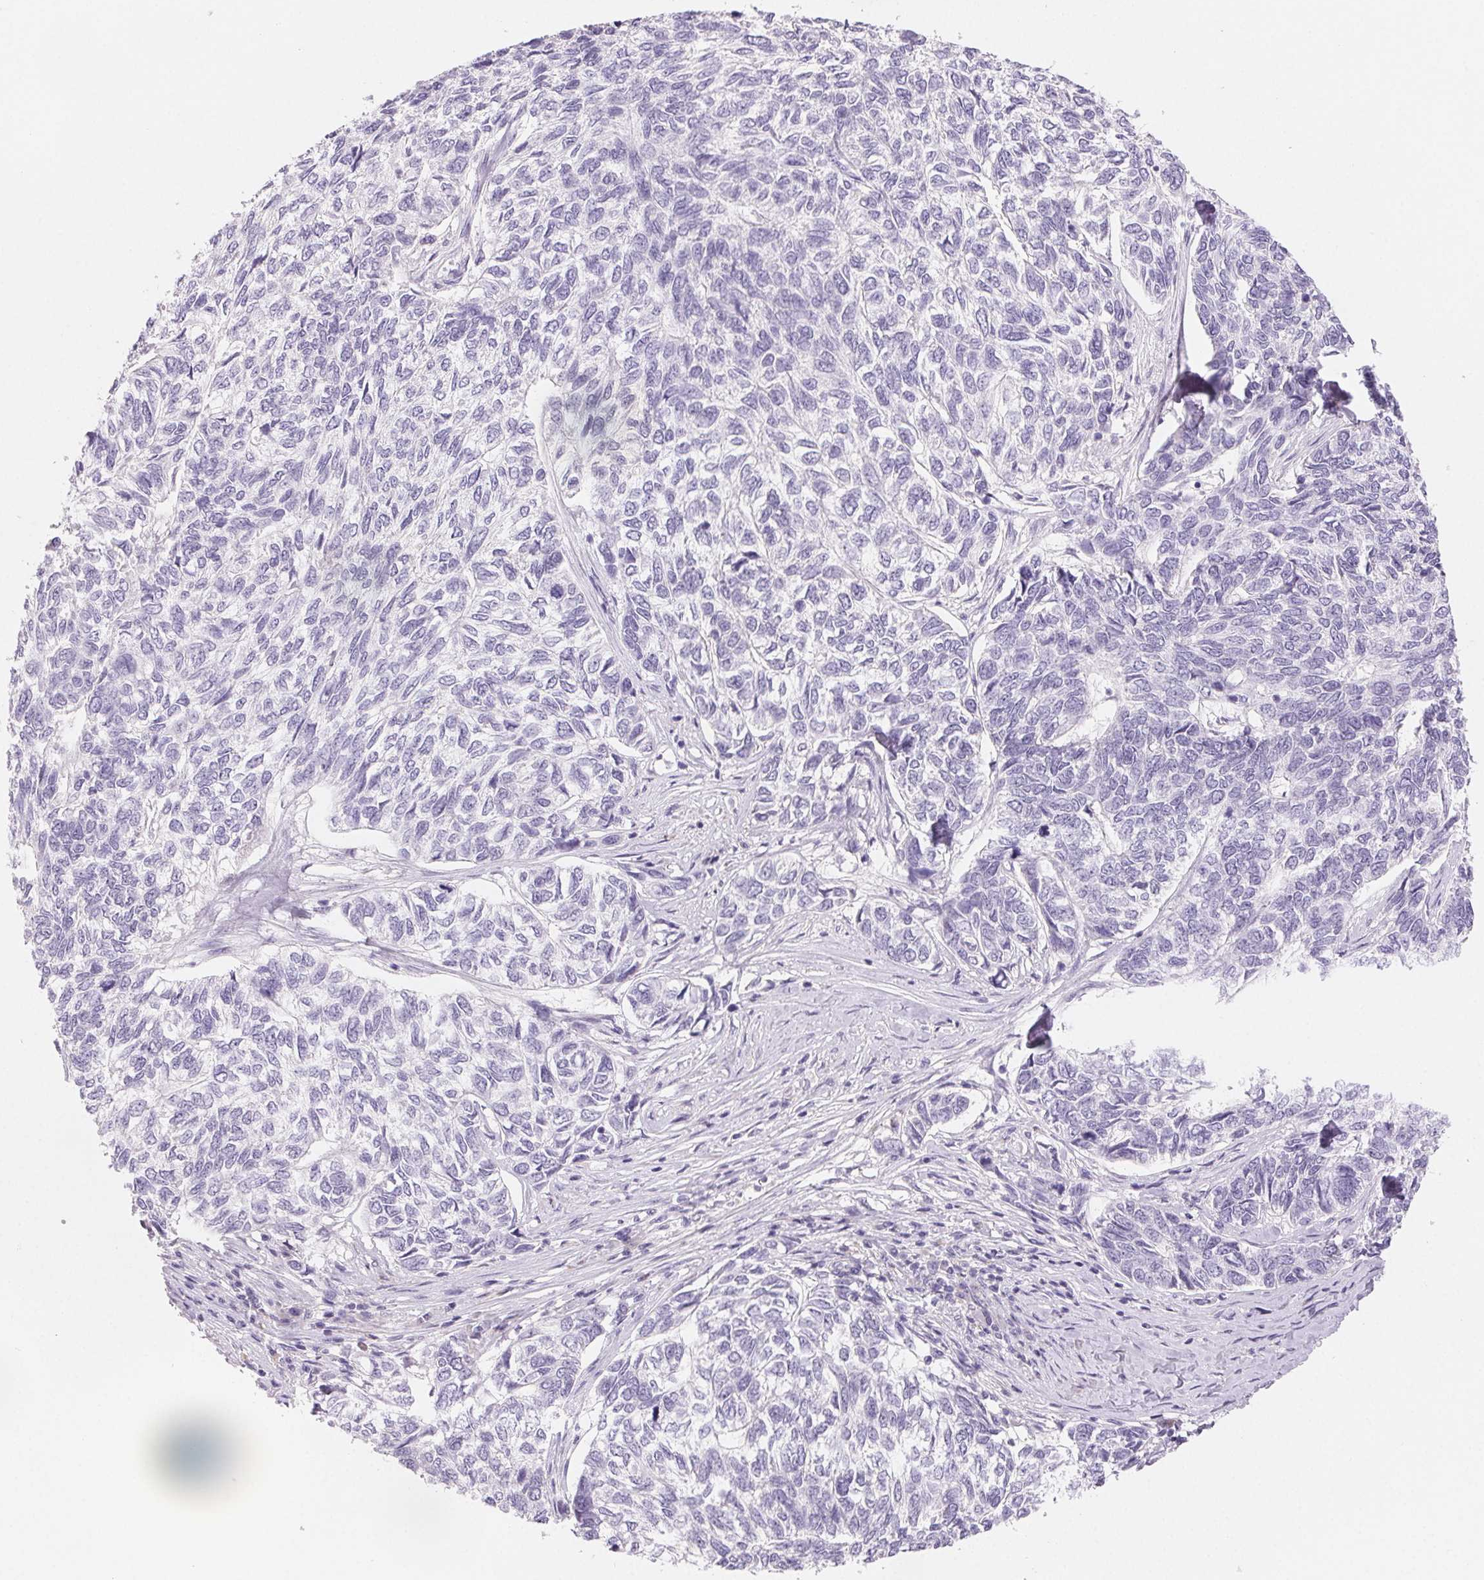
{"staining": {"intensity": "negative", "quantity": "none", "location": "none"}, "tissue": "skin cancer", "cell_type": "Tumor cells", "image_type": "cancer", "snomed": [{"axis": "morphology", "description": "Basal cell carcinoma"}, {"axis": "topography", "description": "Skin"}], "caption": "Skin basal cell carcinoma was stained to show a protein in brown. There is no significant positivity in tumor cells. (DAB immunohistochemistry with hematoxylin counter stain).", "gene": "BPIFB2", "patient": {"sex": "female", "age": 65}}